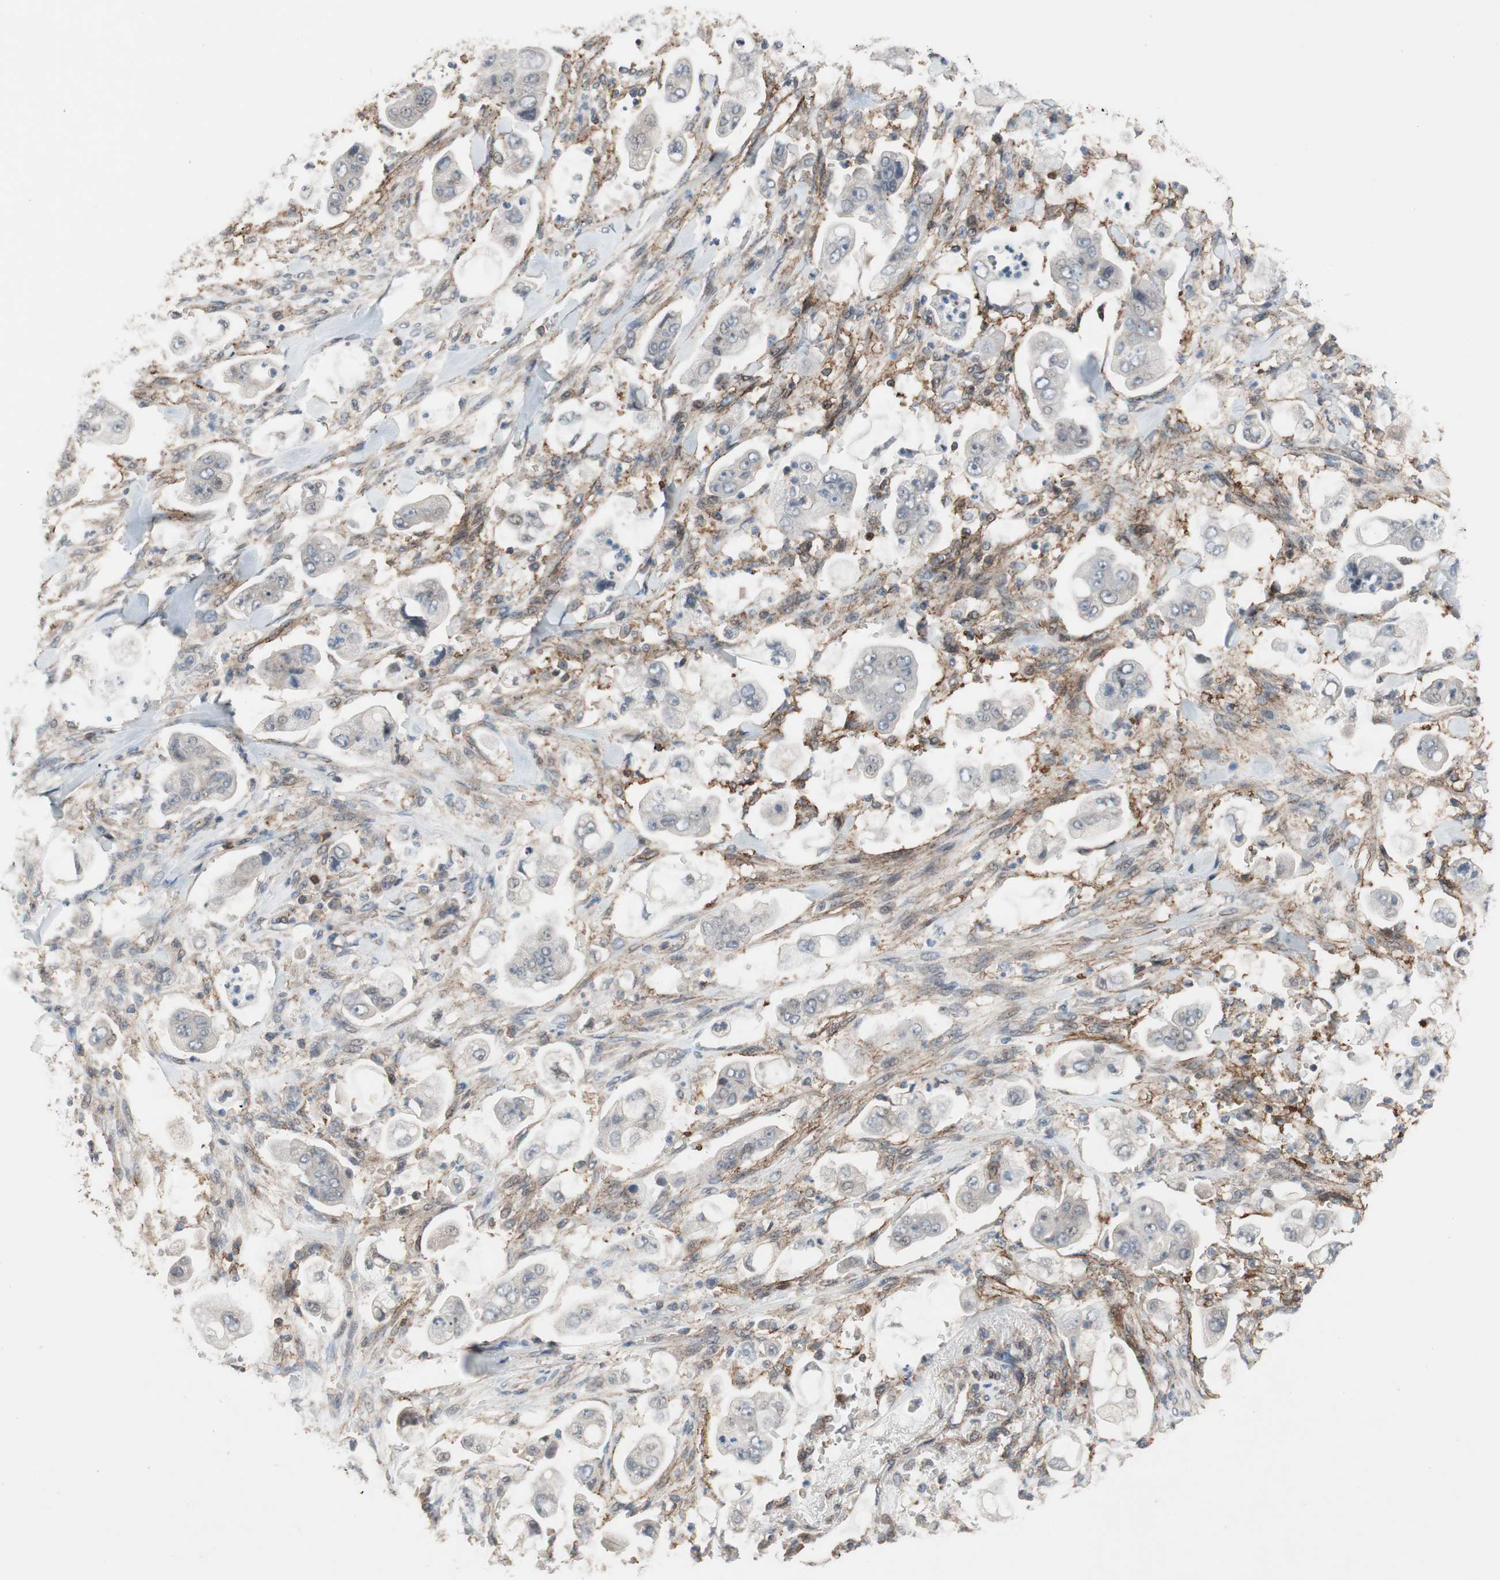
{"staining": {"intensity": "negative", "quantity": "none", "location": "none"}, "tissue": "stomach cancer", "cell_type": "Tumor cells", "image_type": "cancer", "snomed": [{"axis": "morphology", "description": "Adenocarcinoma, NOS"}, {"axis": "topography", "description": "Stomach"}], "caption": "Micrograph shows no protein positivity in tumor cells of adenocarcinoma (stomach) tissue.", "gene": "GRHL1", "patient": {"sex": "male", "age": 62}}